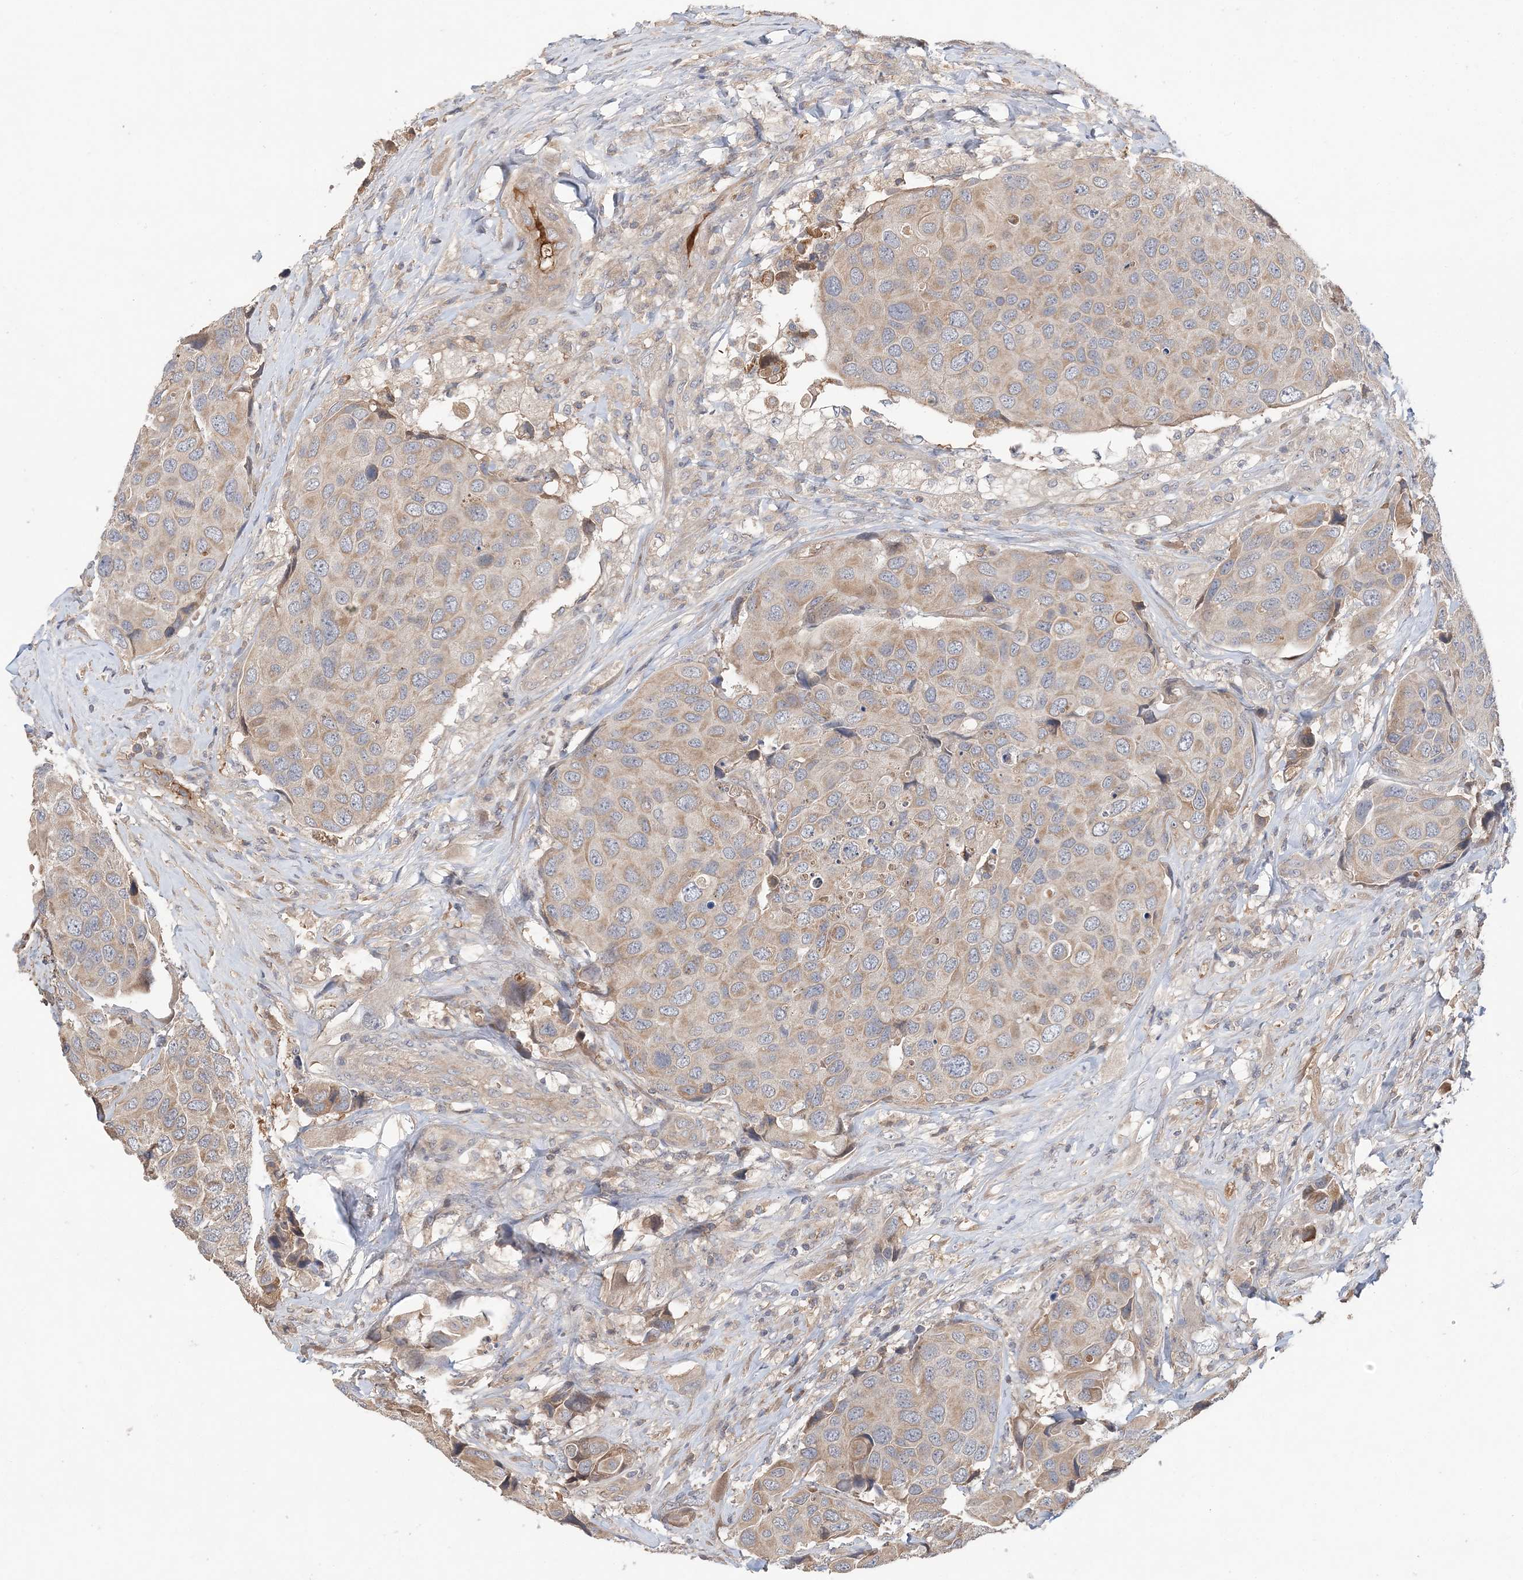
{"staining": {"intensity": "weak", "quantity": ">75%", "location": "cytoplasmic/membranous"}, "tissue": "urothelial cancer", "cell_type": "Tumor cells", "image_type": "cancer", "snomed": [{"axis": "morphology", "description": "Urothelial carcinoma, High grade"}, {"axis": "topography", "description": "Urinary bladder"}], "caption": "Brown immunohistochemical staining in human high-grade urothelial carcinoma displays weak cytoplasmic/membranous expression in approximately >75% of tumor cells. Using DAB (3,3'-diaminobenzidine) (brown) and hematoxylin (blue) stains, captured at high magnification using brightfield microscopy.", "gene": "SYCP3", "patient": {"sex": "male", "age": 74}}